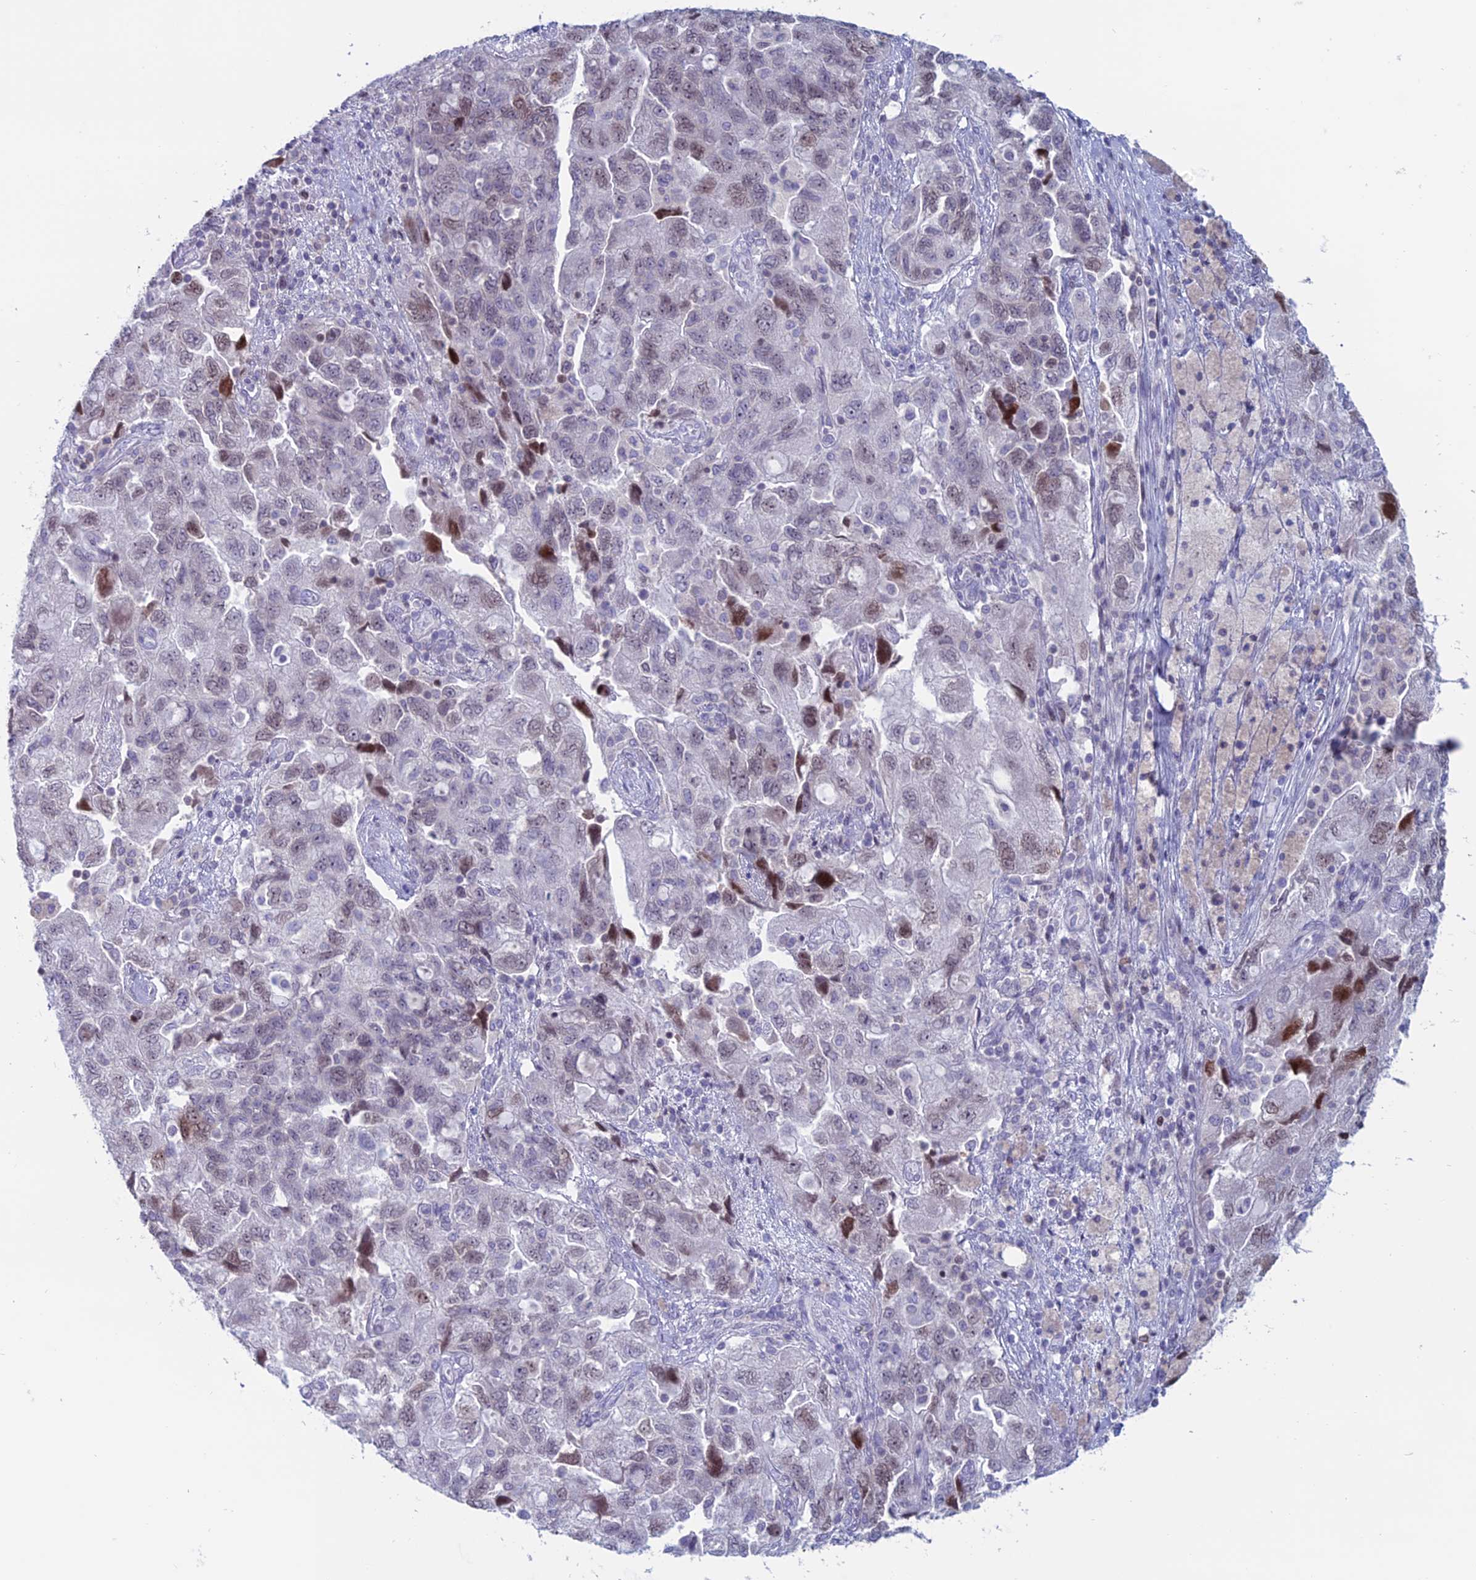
{"staining": {"intensity": "moderate", "quantity": "<25%", "location": "nuclear"}, "tissue": "ovarian cancer", "cell_type": "Tumor cells", "image_type": "cancer", "snomed": [{"axis": "morphology", "description": "Carcinoma, NOS"}, {"axis": "morphology", "description": "Cystadenocarcinoma, serous, NOS"}, {"axis": "topography", "description": "Ovary"}], "caption": "Immunohistochemistry of human ovarian cancer (carcinoma) demonstrates low levels of moderate nuclear staining in about <25% of tumor cells.", "gene": "CERS6", "patient": {"sex": "female", "age": 69}}